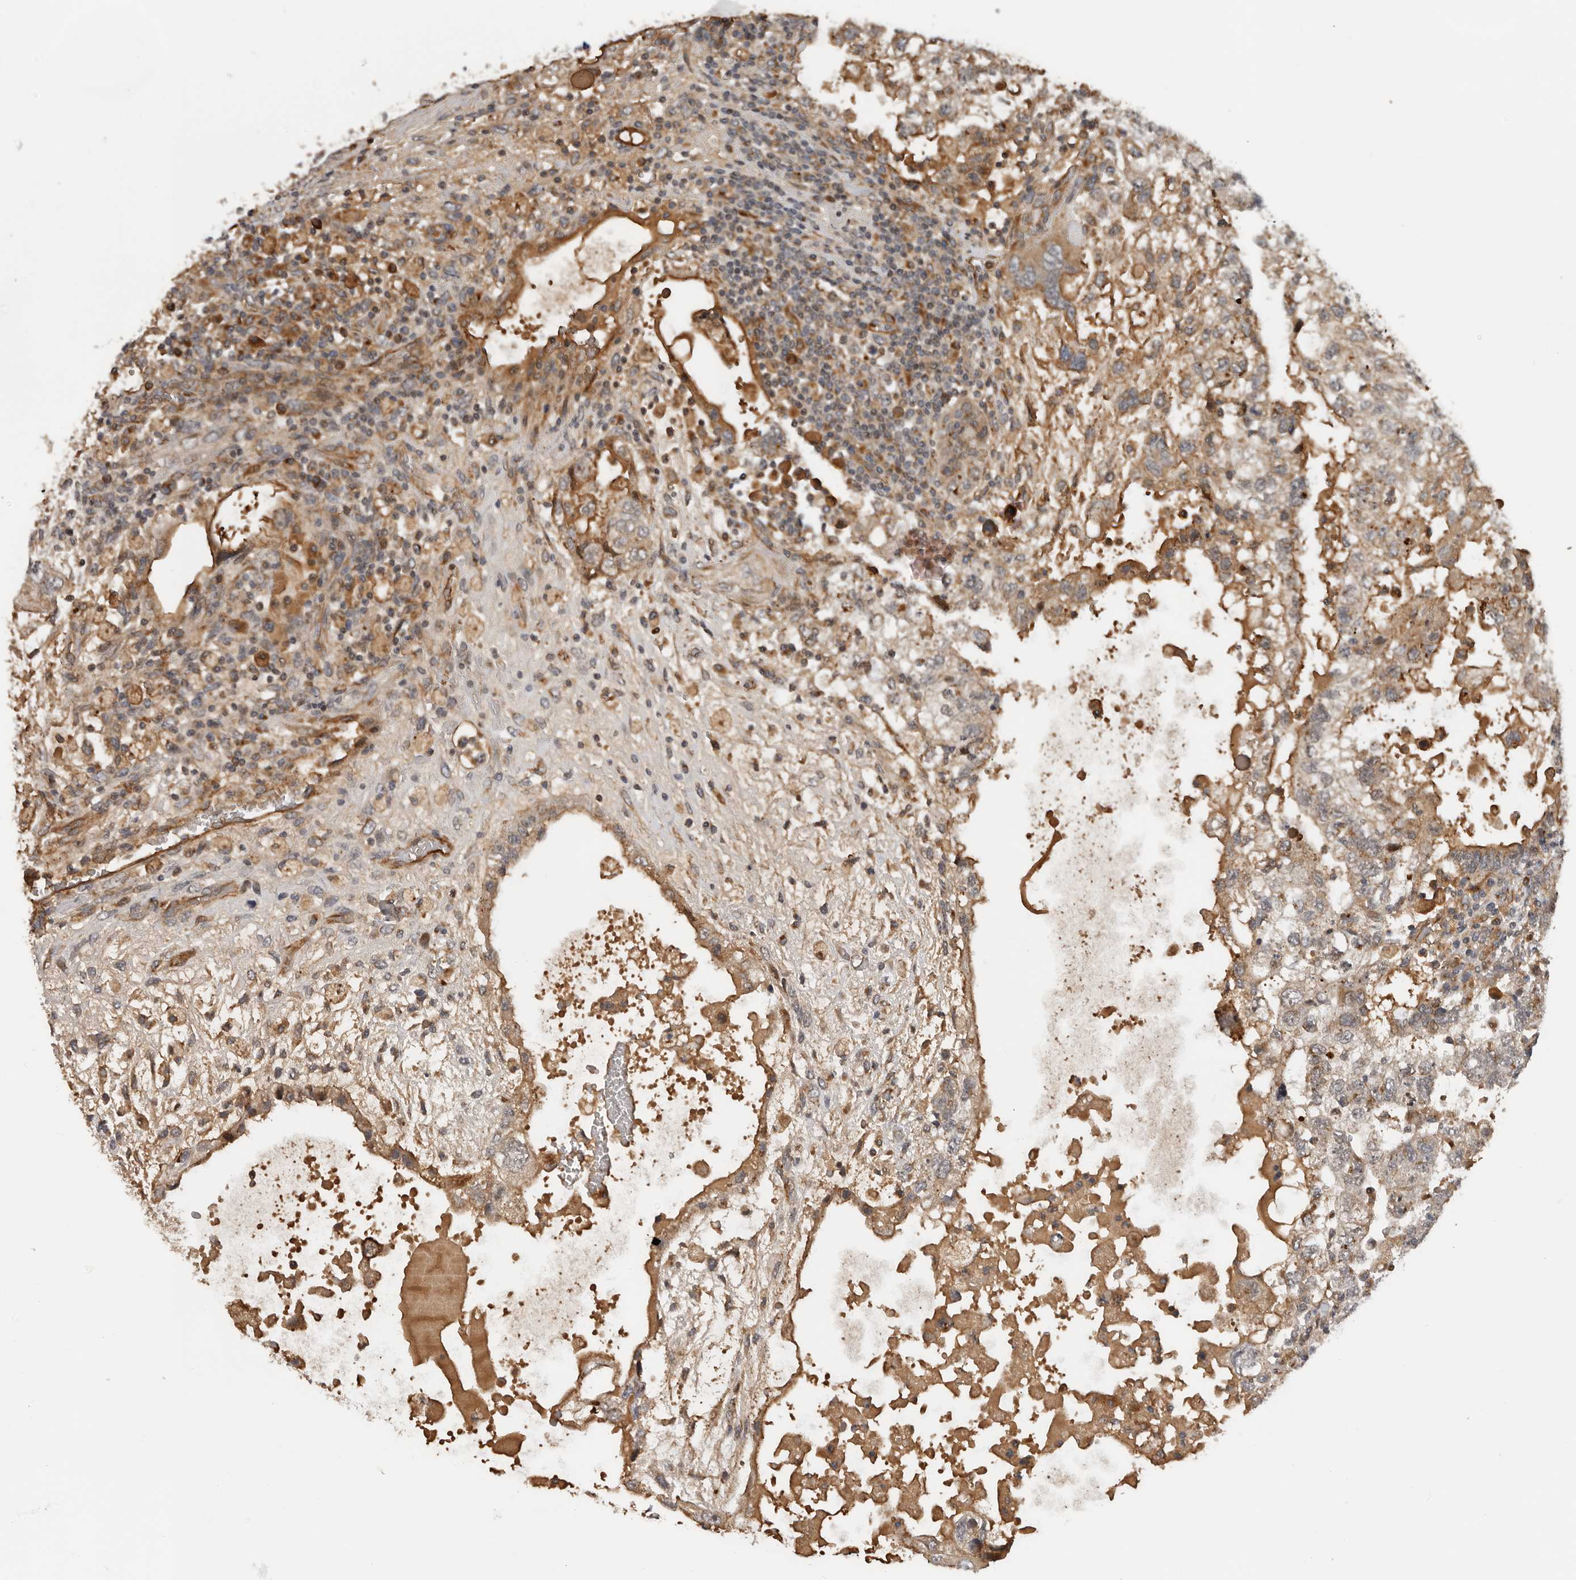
{"staining": {"intensity": "moderate", "quantity": "25%-75%", "location": "cytoplasmic/membranous"}, "tissue": "testis cancer", "cell_type": "Tumor cells", "image_type": "cancer", "snomed": [{"axis": "morphology", "description": "Carcinoma, Embryonal, NOS"}, {"axis": "topography", "description": "Testis"}], "caption": "DAB immunohistochemical staining of testis embryonal carcinoma reveals moderate cytoplasmic/membranous protein expression in about 25%-75% of tumor cells.", "gene": "RNF157", "patient": {"sex": "male", "age": 36}}